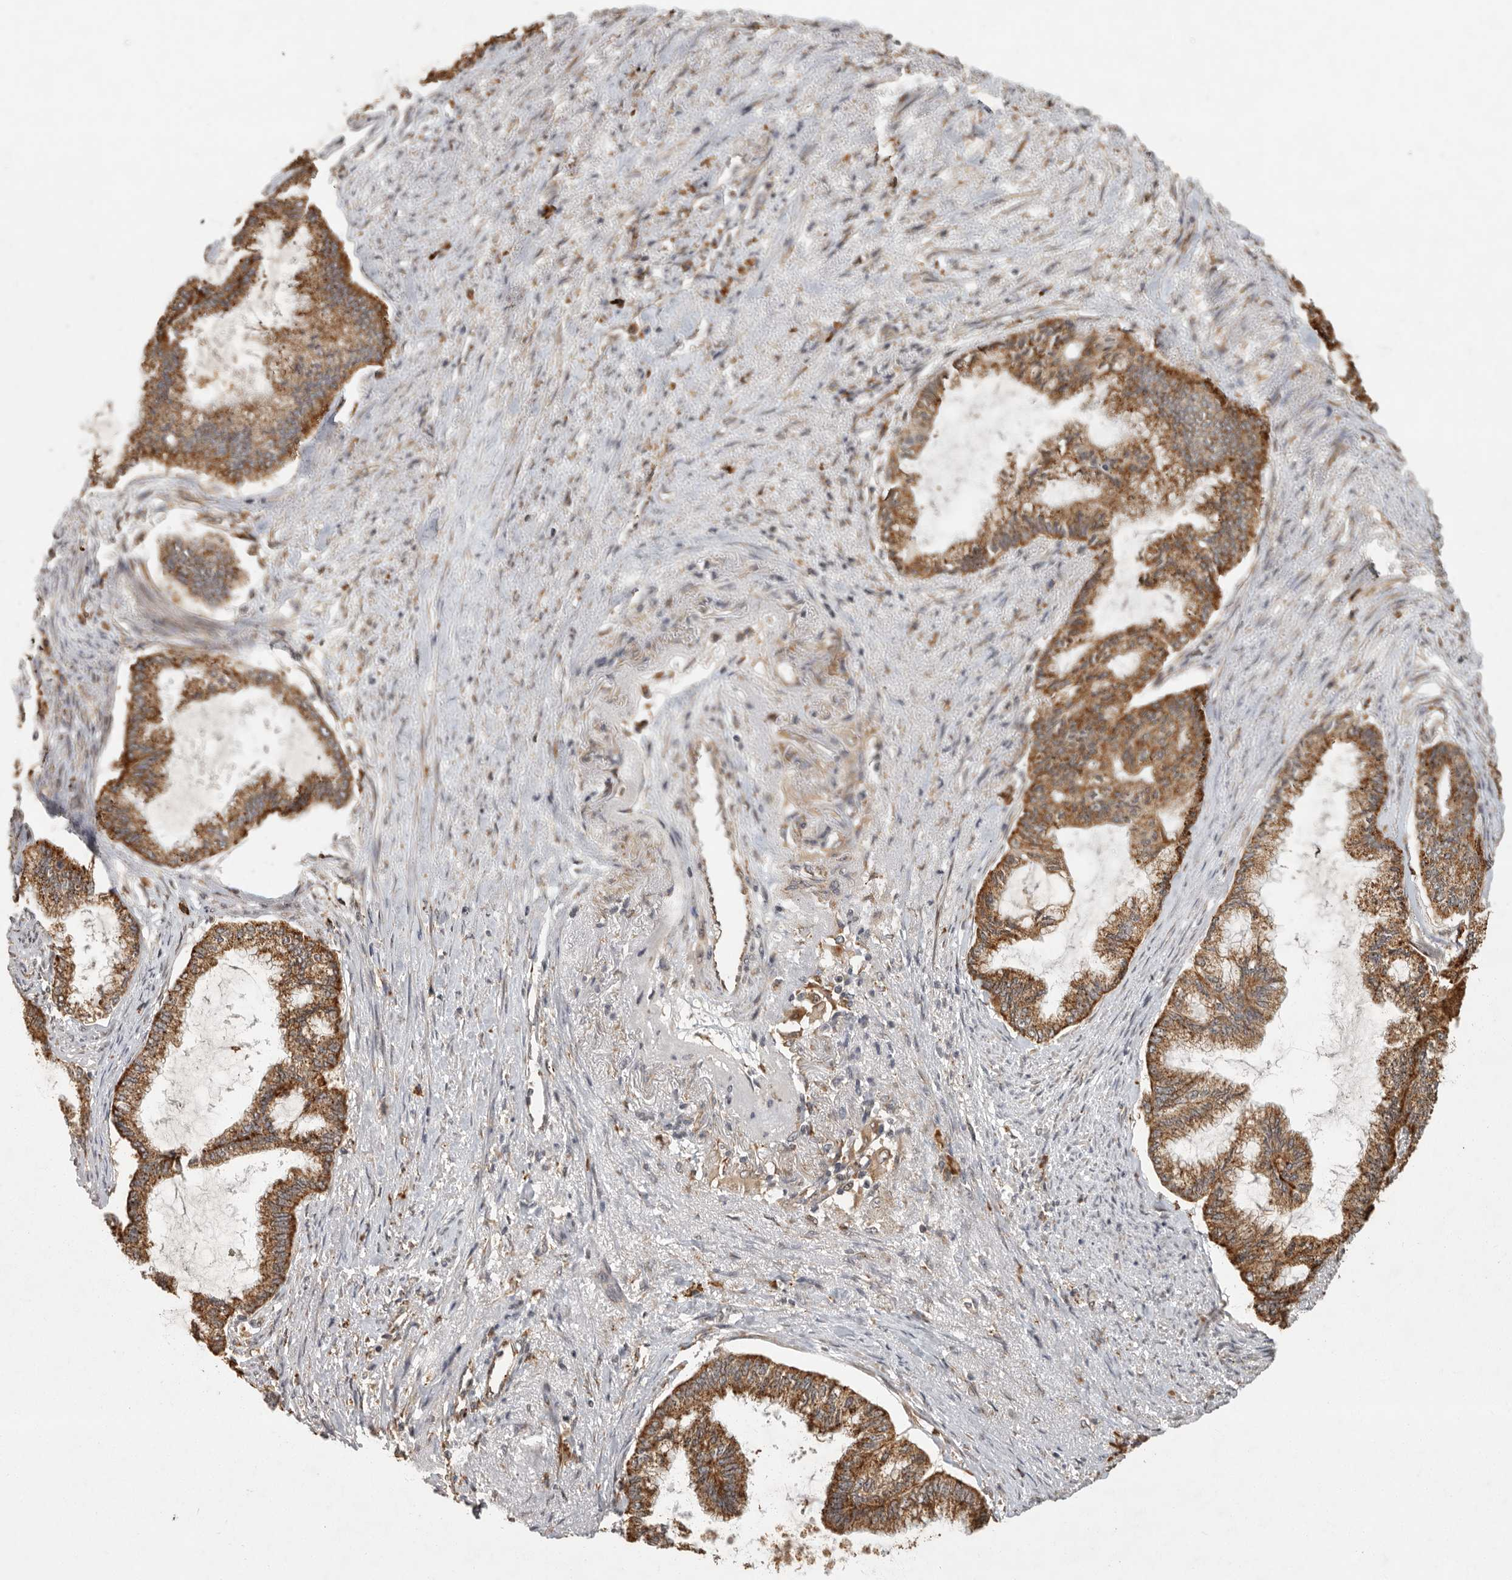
{"staining": {"intensity": "moderate", "quantity": ">75%", "location": "cytoplasmic/membranous"}, "tissue": "endometrial cancer", "cell_type": "Tumor cells", "image_type": "cancer", "snomed": [{"axis": "morphology", "description": "Adenocarcinoma, NOS"}, {"axis": "topography", "description": "Endometrium"}], "caption": "Protein expression analysis of human endometrial cancer (adenocarcinoma) reveals moderate cytoplasmic/membranous staining in about >75% of tumor cells.", "gene": "ZNF83", "patient": {"sex": "female", "age": 86}}